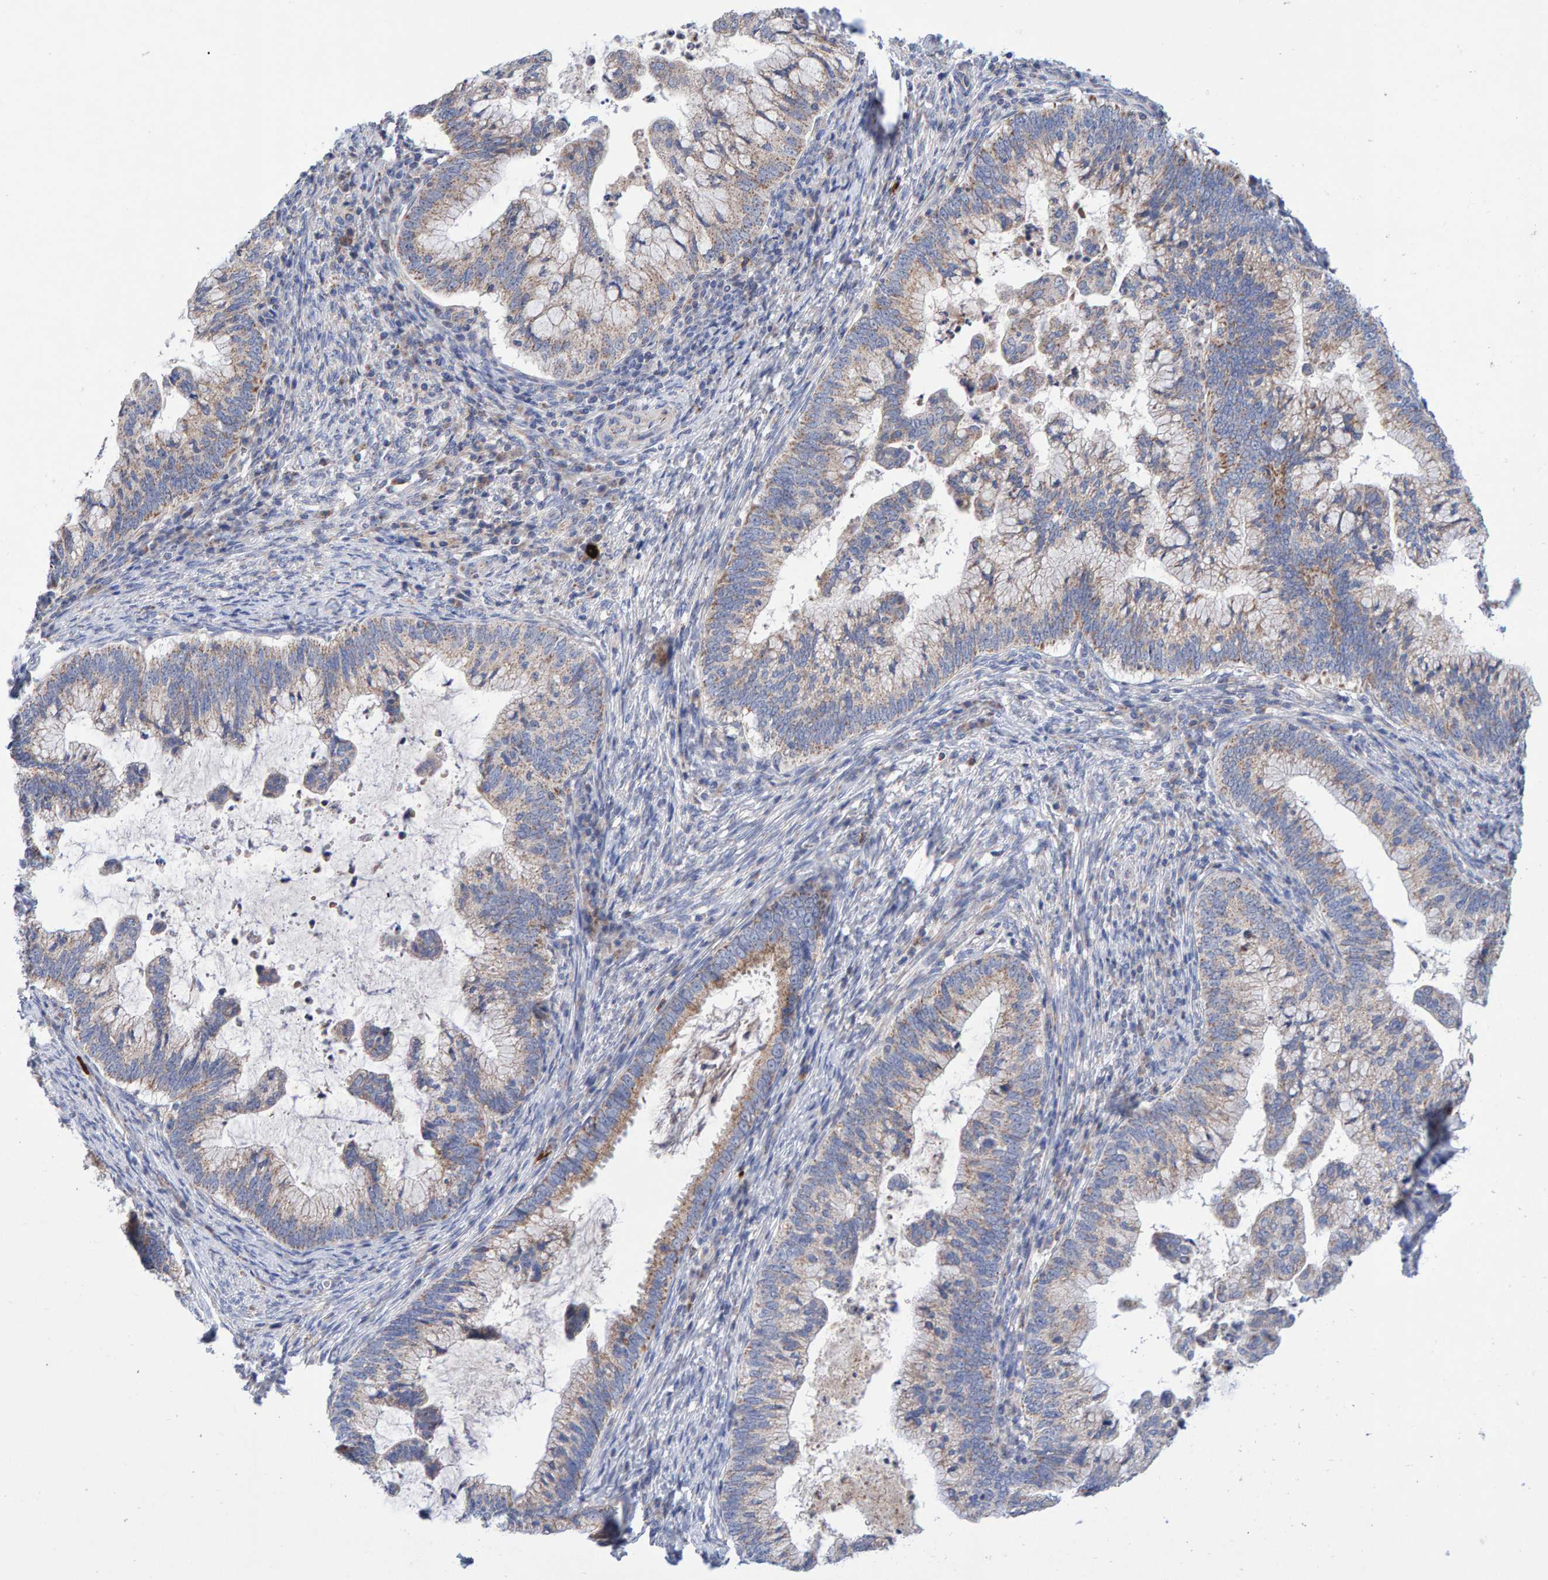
{"staining": {"intensity": "weak", "quantity": "<25%", "location": "cytoplasmic/membranous"}, "tissue": "cervical cancer", "cell_type": "Tumor cells", "image_type": "cancer", "snomed": [{"axis": "morphology", "description": "Adenocarcinoma, NOS"}, {"axis": "topography", "description": "Cervix"}], "caption": "A high-resolution histopathology image shows IHC staining of adenocarcinoma (cervical), which displays no significant staining in tumor cells.", "gene": "EFR3A", "patient": {"sex": "female", "age": 36}}